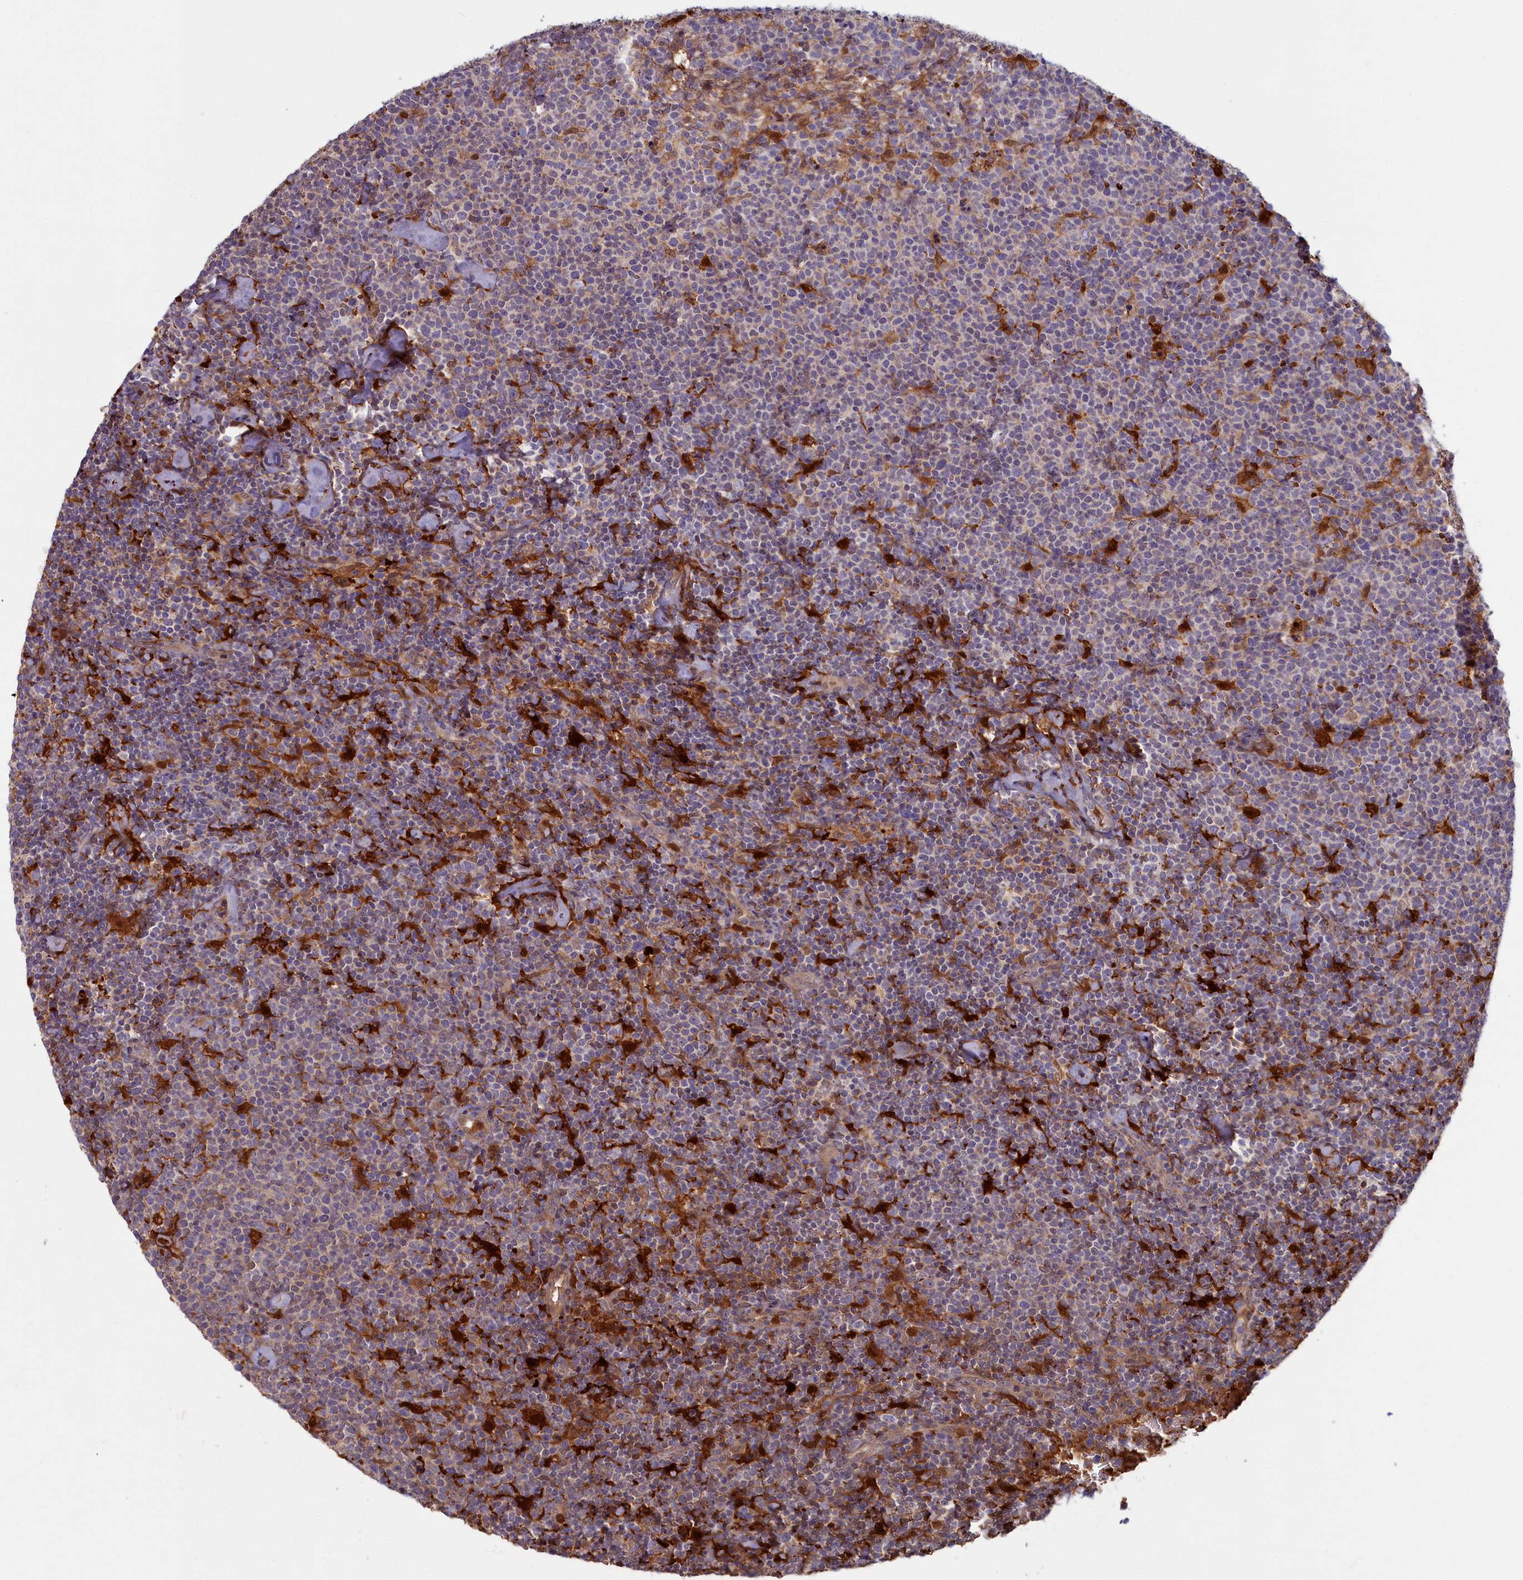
{"staining": {"intensity": "negative", "quantity": "none", "location": "none"}, "tissue": "lymphoma", "cell_type": "Tumor cells", "image_type": "cancer", "snomed": [{"axis": "morphology", "description": "Malignant lymphoma, non-Hodgkin's type, High grade"}, {"axis": "topography", "description": "Lymph node"}], "caption": "Tumor cells show no significant protein staining in lymphoma. (Brightfield microscopy of DAB immunohistochemistry at high magnification).", "gene": "BLVRB", "patient": {"sex": "male", "age": 61}}